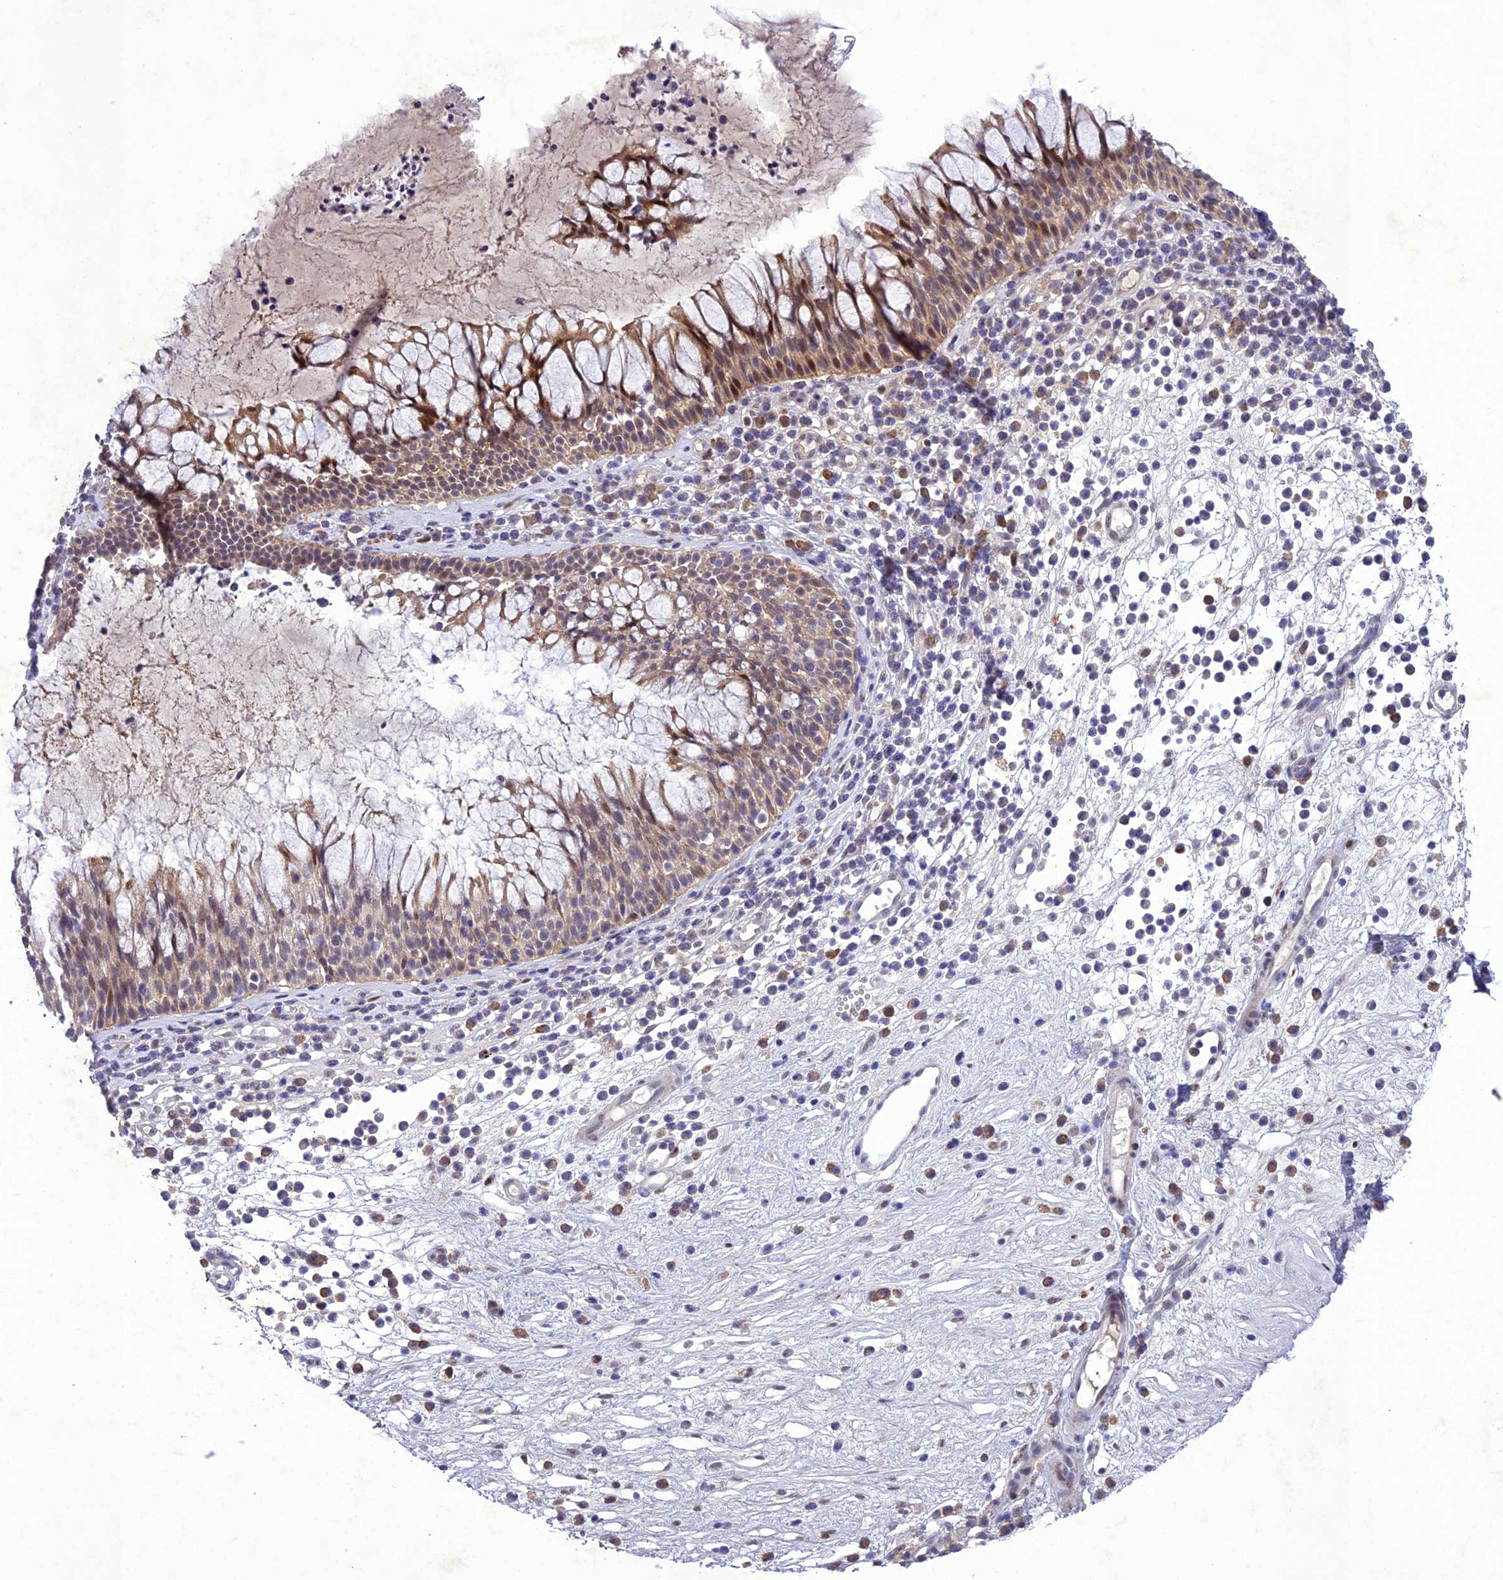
{"staining": {"intensity": "moderate", "quantity": ">75%", "location": "cytoplasmic/membranous"}, "tissue": "nasopharynx", "cell_type": "Respiratory epithelial cells", "image_type": "normal", "snomed": [{"axis": "morphology", "description": "Normal tissue, NOS"}, {"axis": "morphology", "description": "Inflammation, NOS"}, {"axis": "topography", "description": "Nasopharynx"}], "caption": "Nasopharynx stained for a protein displays moderate cytoplasmic/membranous positivity in respiratory epithelial cells. (DAB IHC with brightfield microscopy, high magnification).", "gene": "ANKRD52", "patient": {"sex": "male", "age": 70}}